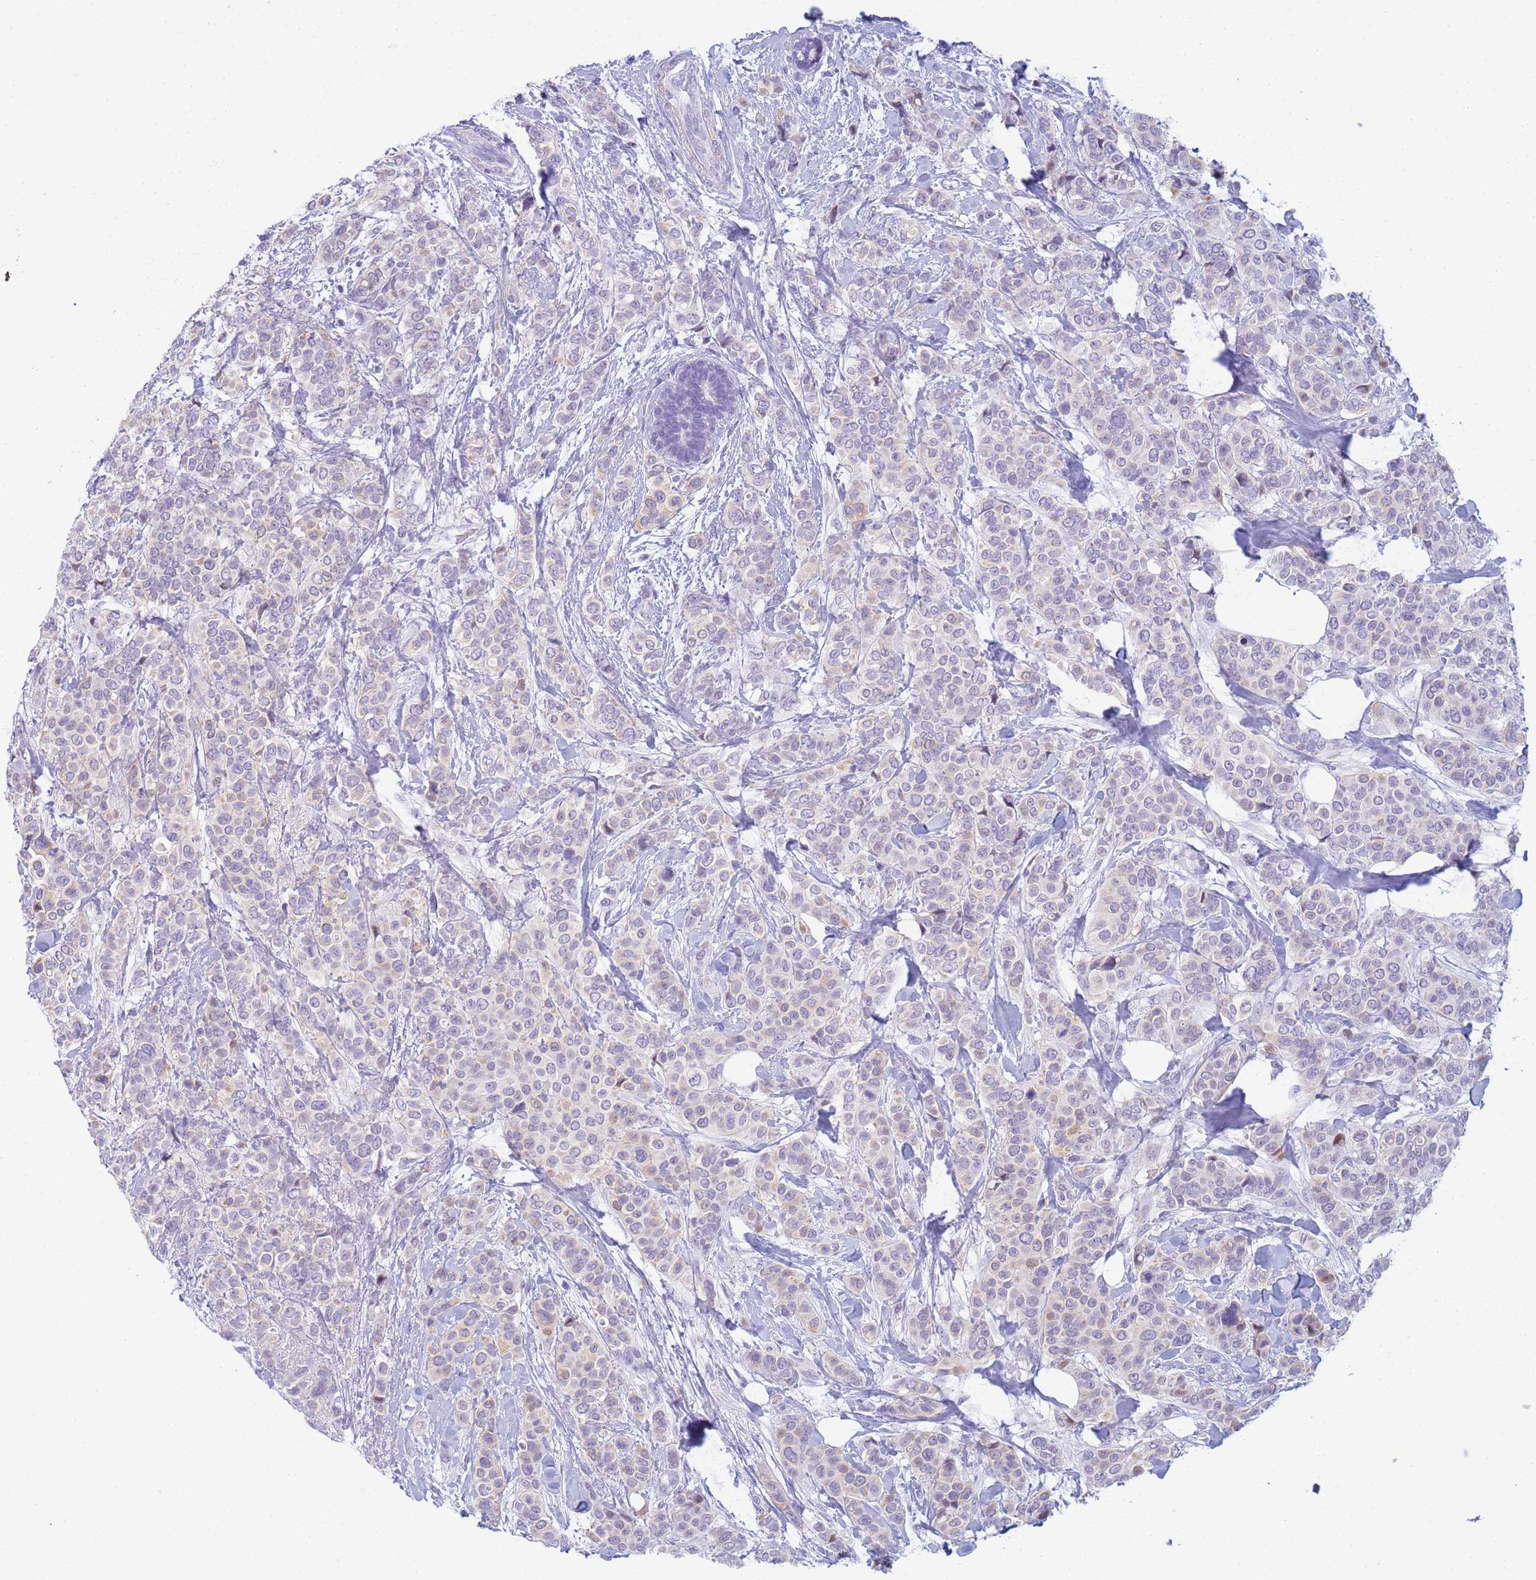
{"staining": {"intensity": "weak", "quantity": "<25%", "location": "cytoplasmic/membranous"}, "tissue": "breast cancer", "cell_type": "Tumor cells", "image_type": "cancer", "snomed": [{"axis": "morphology", "description": "Lobular carcinoma"}, {"axis": "topography", "description": "Breast"}], "caption": "The immunohistochemistry (IHC) image has no significant staining in tumor cells of breast cancer tissue.", "gene": "SNX20", "patient": {"sex": "female", "age": 51}}